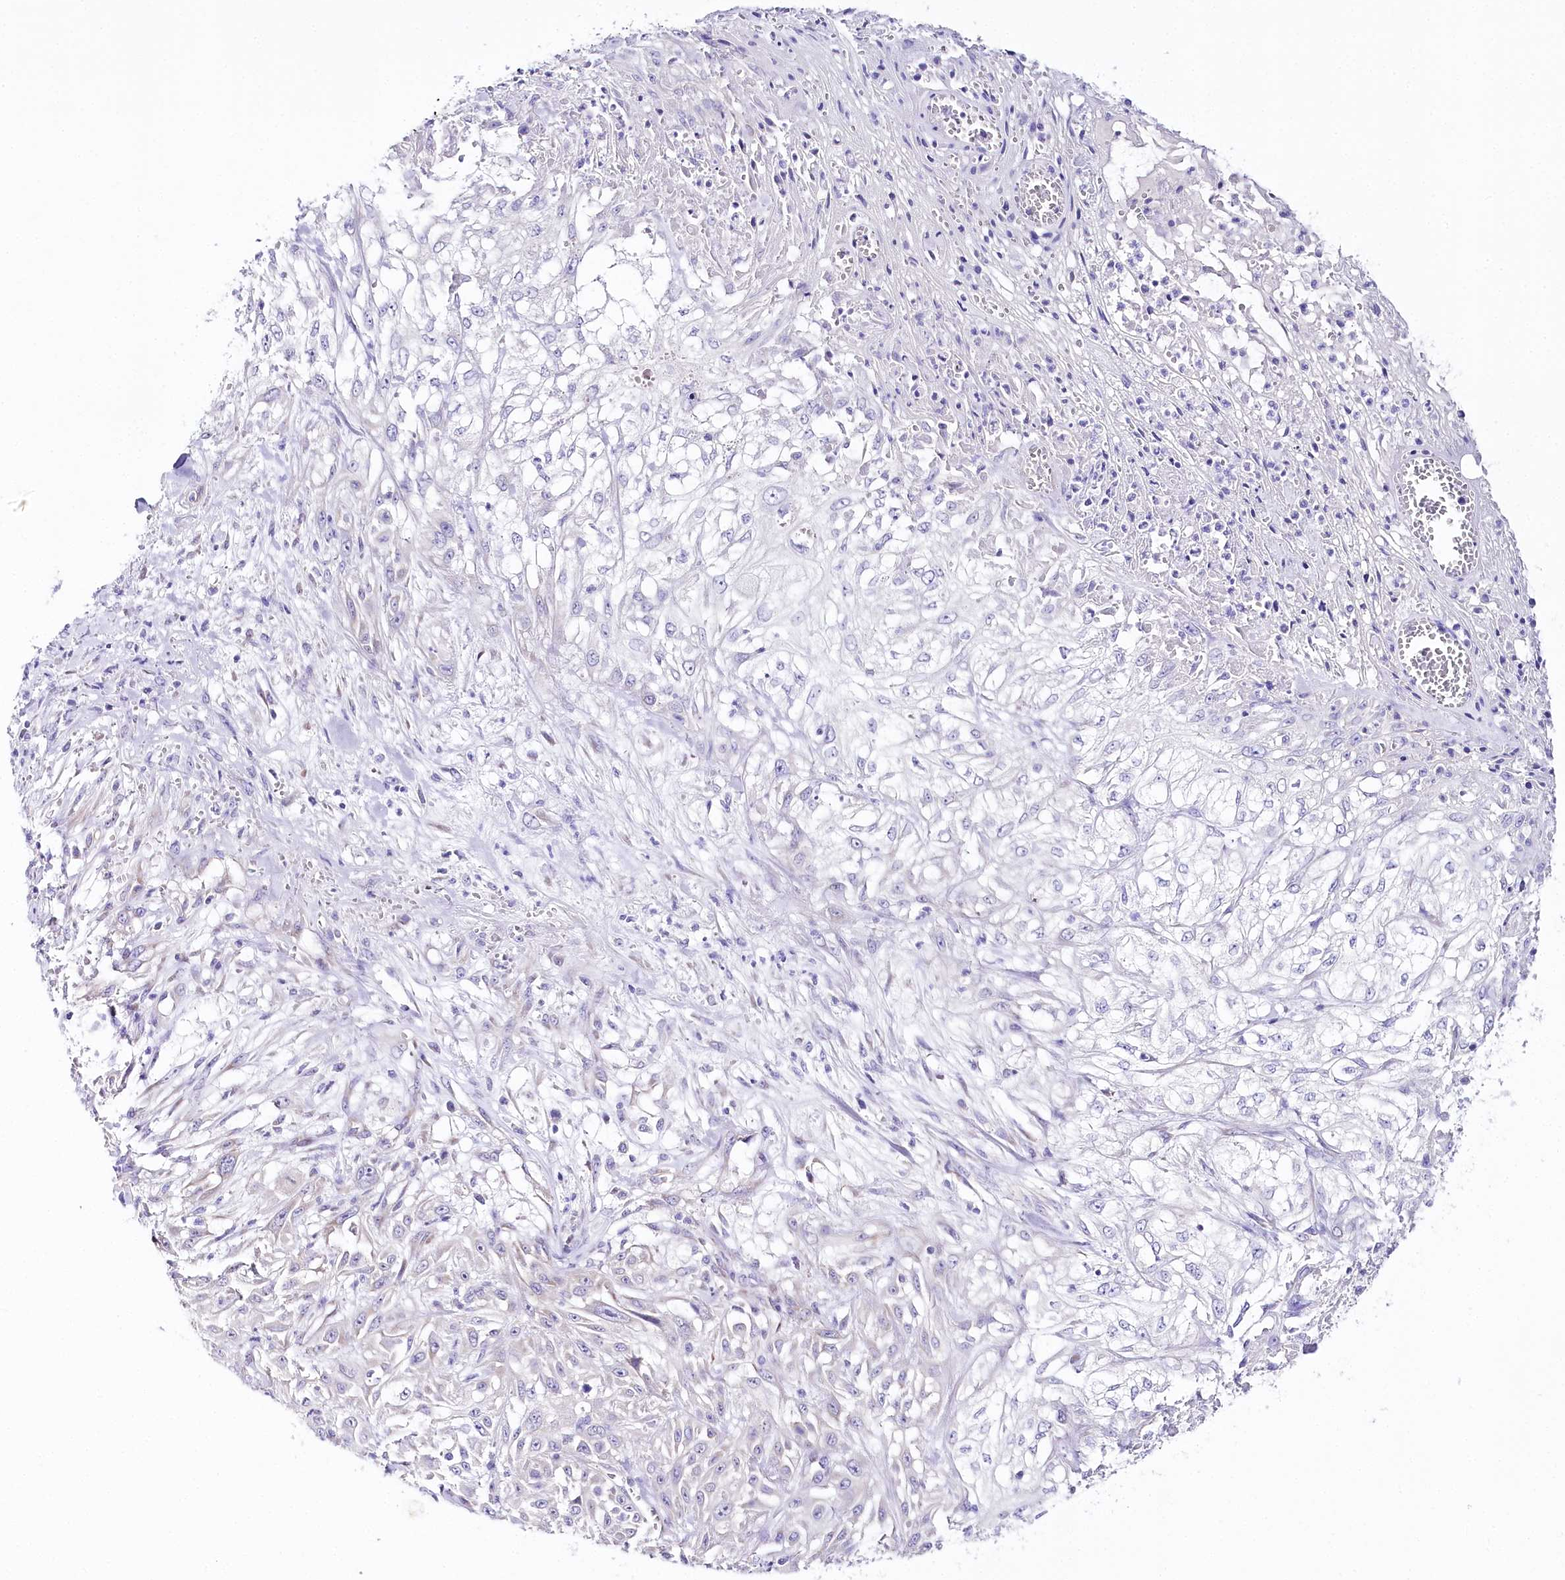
{"staining": {"intensity": "negative", "quantity": "none", "location": "none"}, "tissue": "skin cancer", "cell_type": "Tumor cells", "image_type": "cancer", "snomed": [{"axis": "morphology", "description": "Squamous cell carcinoma, NOS"}, {"axis": "morphology", "description": "Squamous cell carcinoma, metastatic, NOS"}, {"axis": "topography", "description": "Skin"}, {"axis": "topography", "description": "Lymph node"}], "caption": "Immunohistochemistry of skin cancer (metastatic squamous cell carcinoma) displays no expression in tumor cells. (DAB (3,3'-diaminobenzidine) IHC, high magnification).", "gene": "CSN3", "patient": {"sex": "male", "age": 75}}